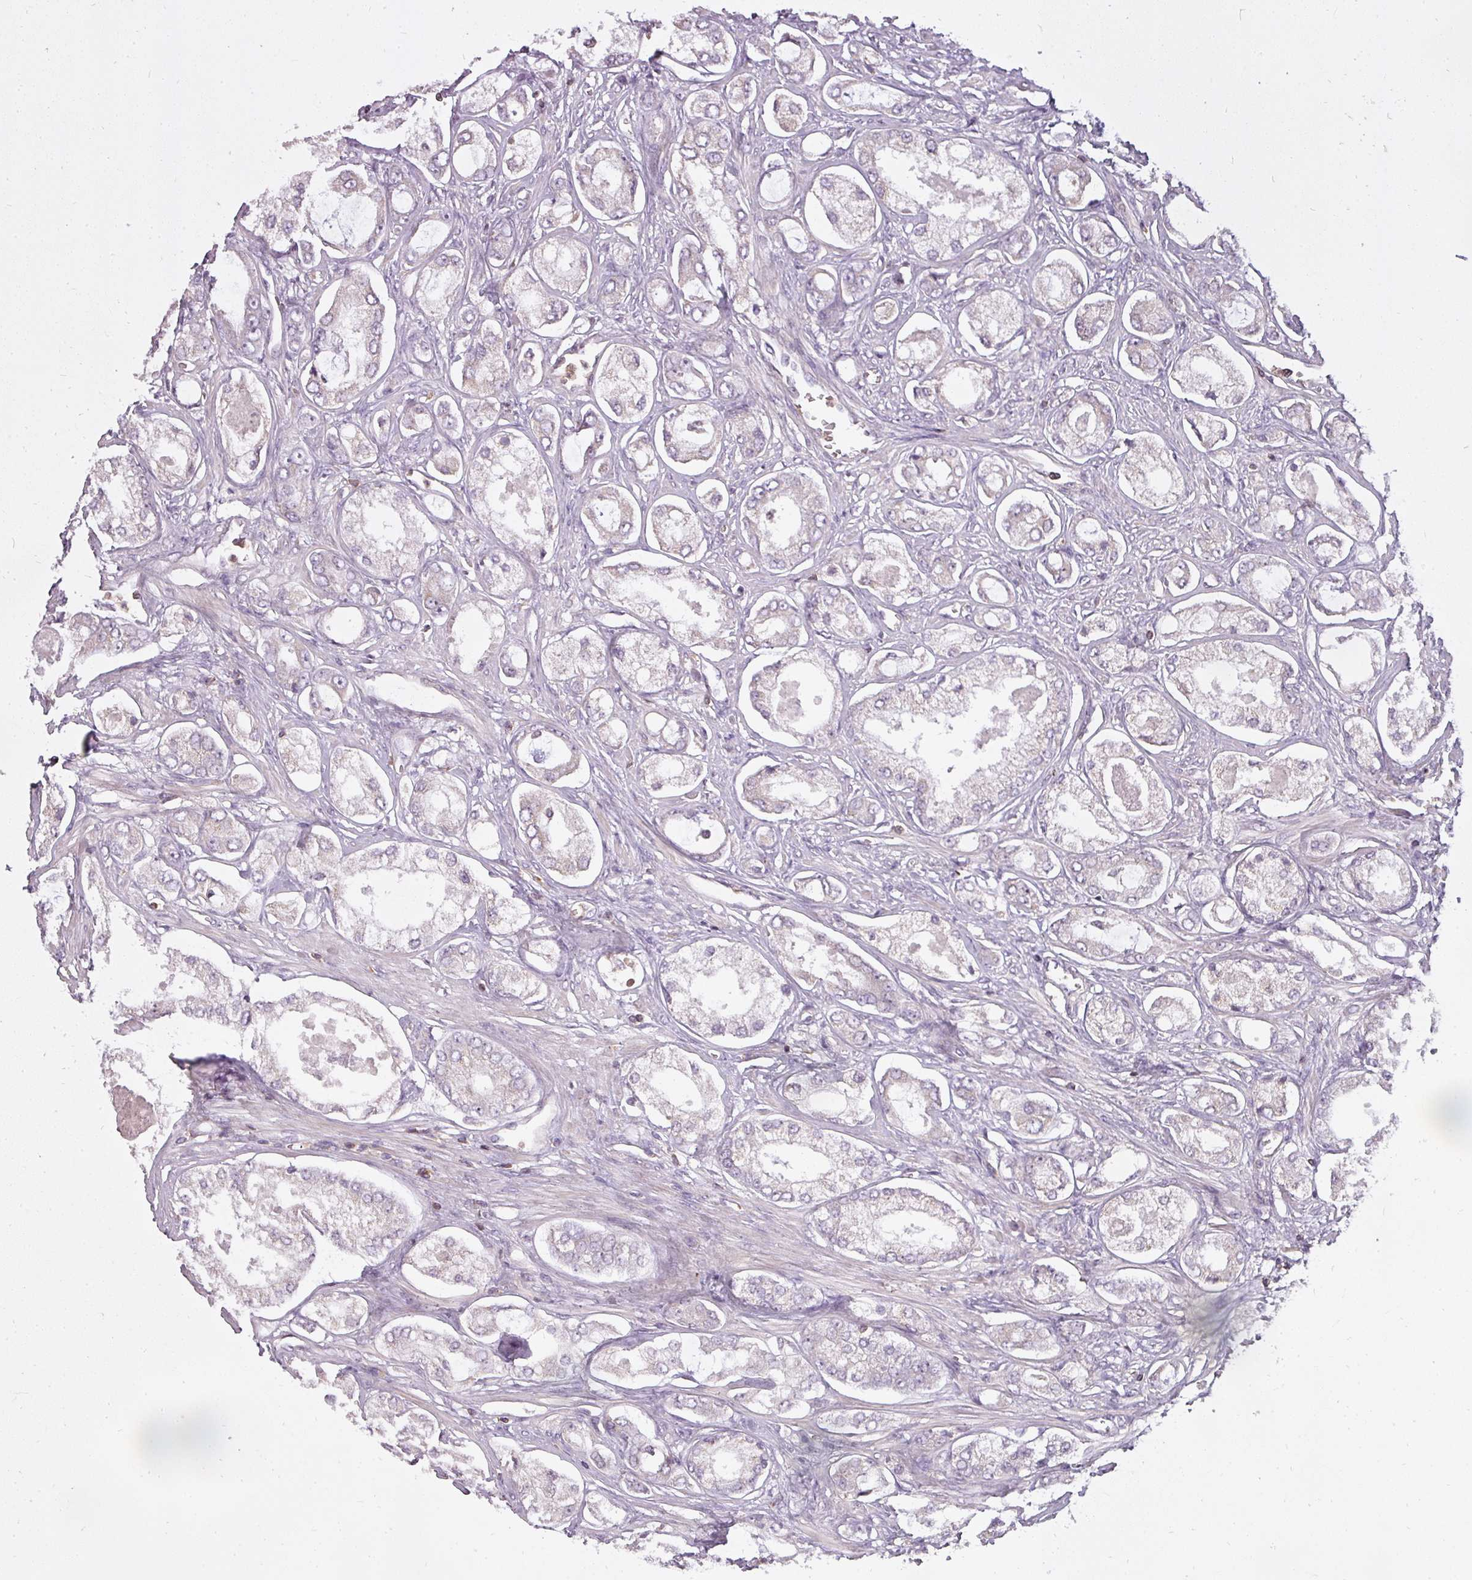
{"staining": {"intensity": "negative", "quantity": "none", "location": "none"}, "tissue": "prostate cancer", "cell_type": "Tumor cells", "image_type": "cancer", "snomed": [{"axis": "morphology", "description": "Adenocarcinoma, Low grade"}, {"axis": "topography", "description": "Prostate"}], "caption": "A high-resolution photomicrograph shows immunohistochemistry staining of low-grade adenocarcinoma (prostate), which reveals no significant positivity in tumor cells.", "gene": "STK4", "patient": {"sex": "male", "age": 68}}